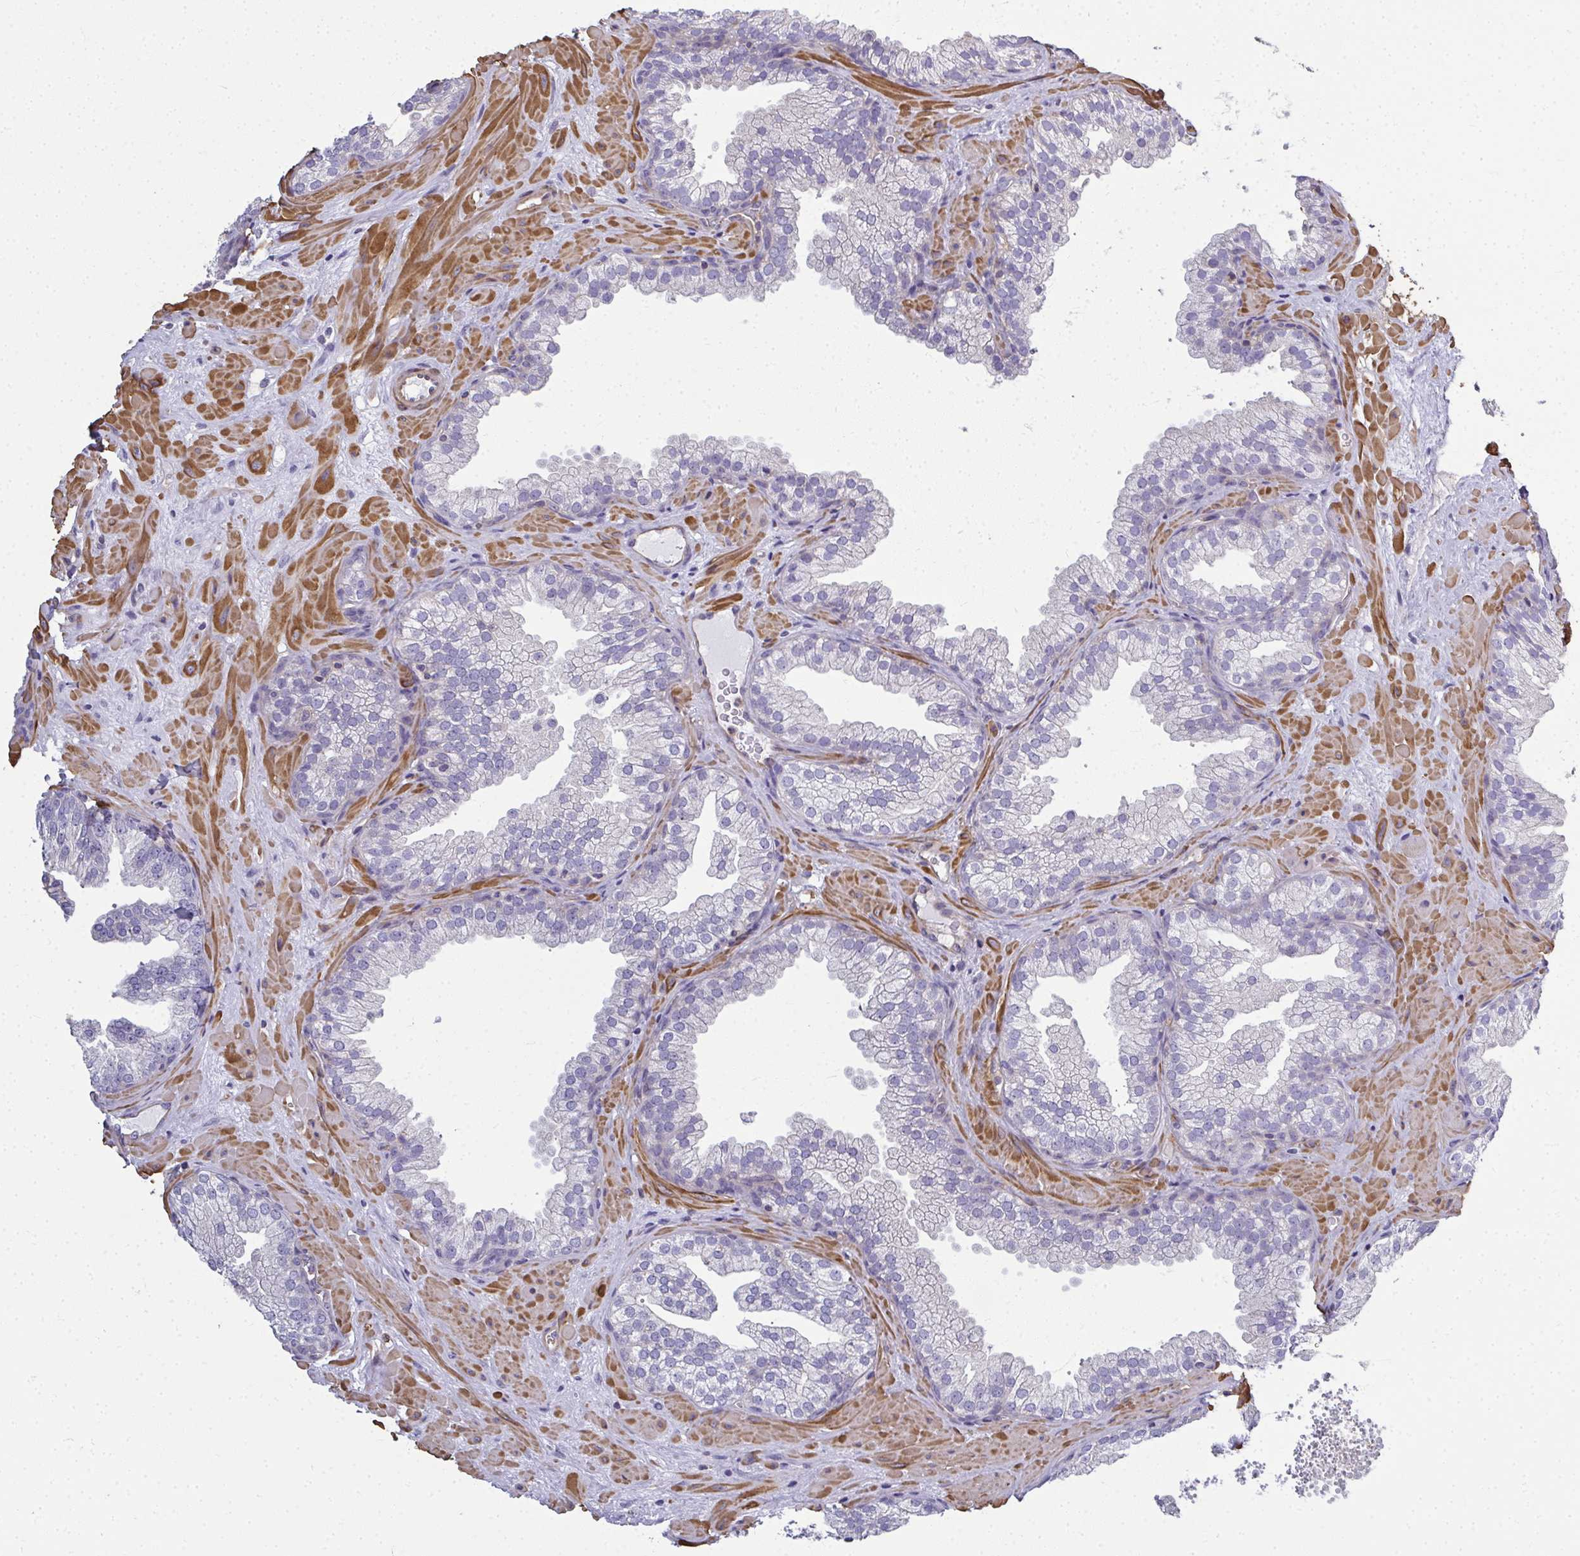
{"staining": {"intensity": "negative", "quantity": "none", "location": "none"}, "tissue": "prostate", "cell_type": "Glandular cells", "image_type": "normal", "snomed": [{"axis": "morphology", "description": "Normal tissue, NOS"}, {"axis": "topography", "description": "Prostate"}], "caption": "Glandular cells show no significant protein staining in unremarkable prostate. (Stains: DAB (3,3'-diaminobenzidine) immunohistochemistry (IHC) with hematoxylin counter stain, Microscopy: brightfield microscopy at high magnification).", "gene": "MYL1", "patient": {"sex": "male", "age": 37}}